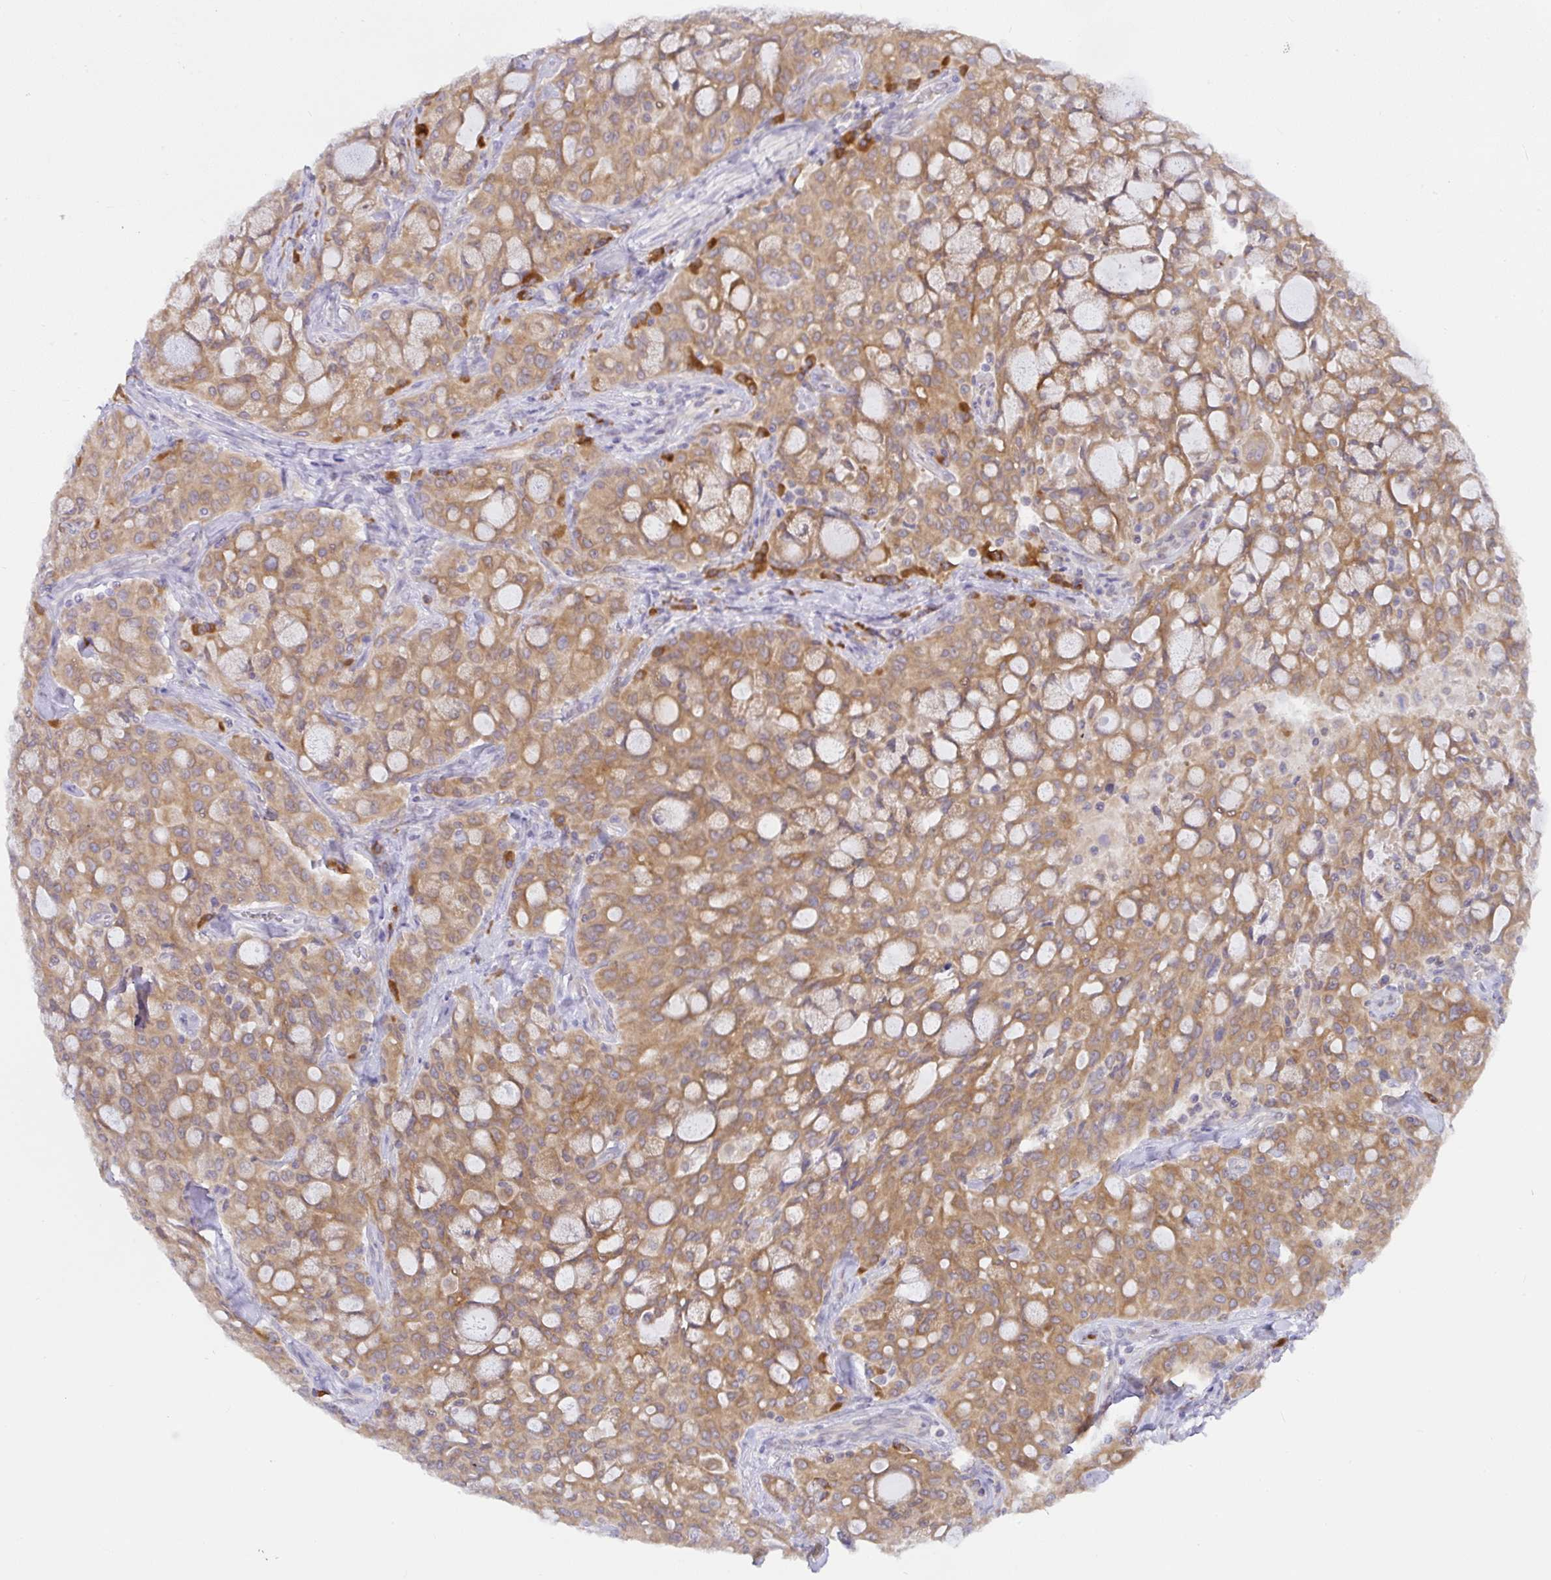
{"staining": {"intensity": "moderate", "quantity": ">75%", "location": "cytoplasmic/membranous"}, "tissue": "lung cancer", "cell_type": "Tumor cells", "image_type": "cancer", "snomed": [{"axis": "morphology", "description": "Adenocarcinoma, NOS"}, {"axis": "topography", "description": "Lung"}], "caption": "Adenocarcinoma (lung) stained with a protein marker demonstrates moderate staining in tumor cells.", "gene": "DERL2", "patient": {"sex": "female", "age": 44}}